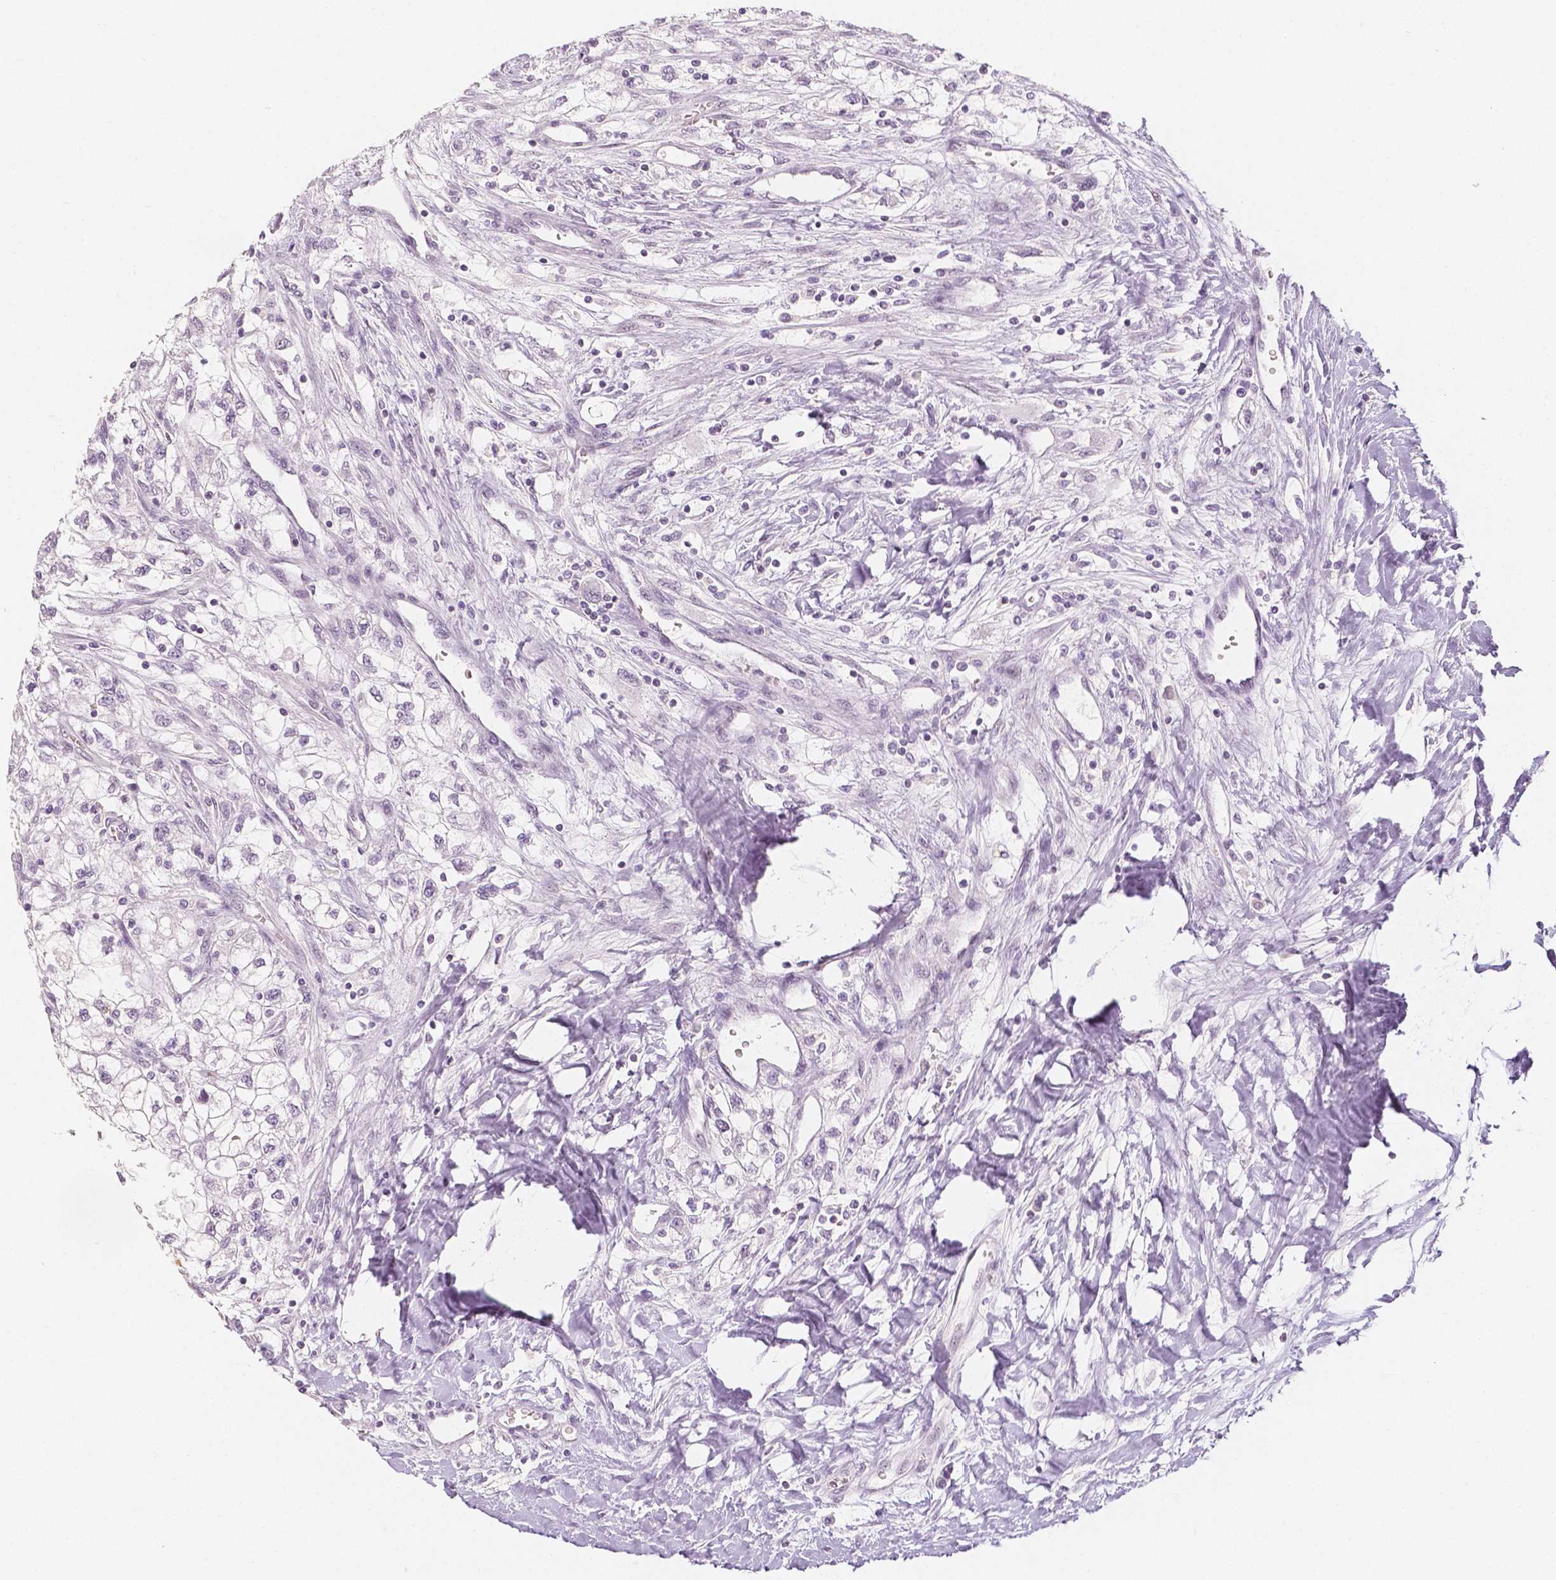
{"staining": {"intensity": "negative", "quantity": "none", "location": "none"}, "tissue": "renal cancer", "cell_type": "Tumor cells", "image_type": "cancer", "snomed": [{"axis": "morphology", "description": "Adenocarcinoma, NOS"}, {"axis": "topography", "description": "Kidney"}], "caption": "Immunohistochemical staining of renal cancer (adenocarcinoma) displays no significant staining in tumor cells.", "gene": "KDM5B", "patient": {"sex": "male", "age": 59}}